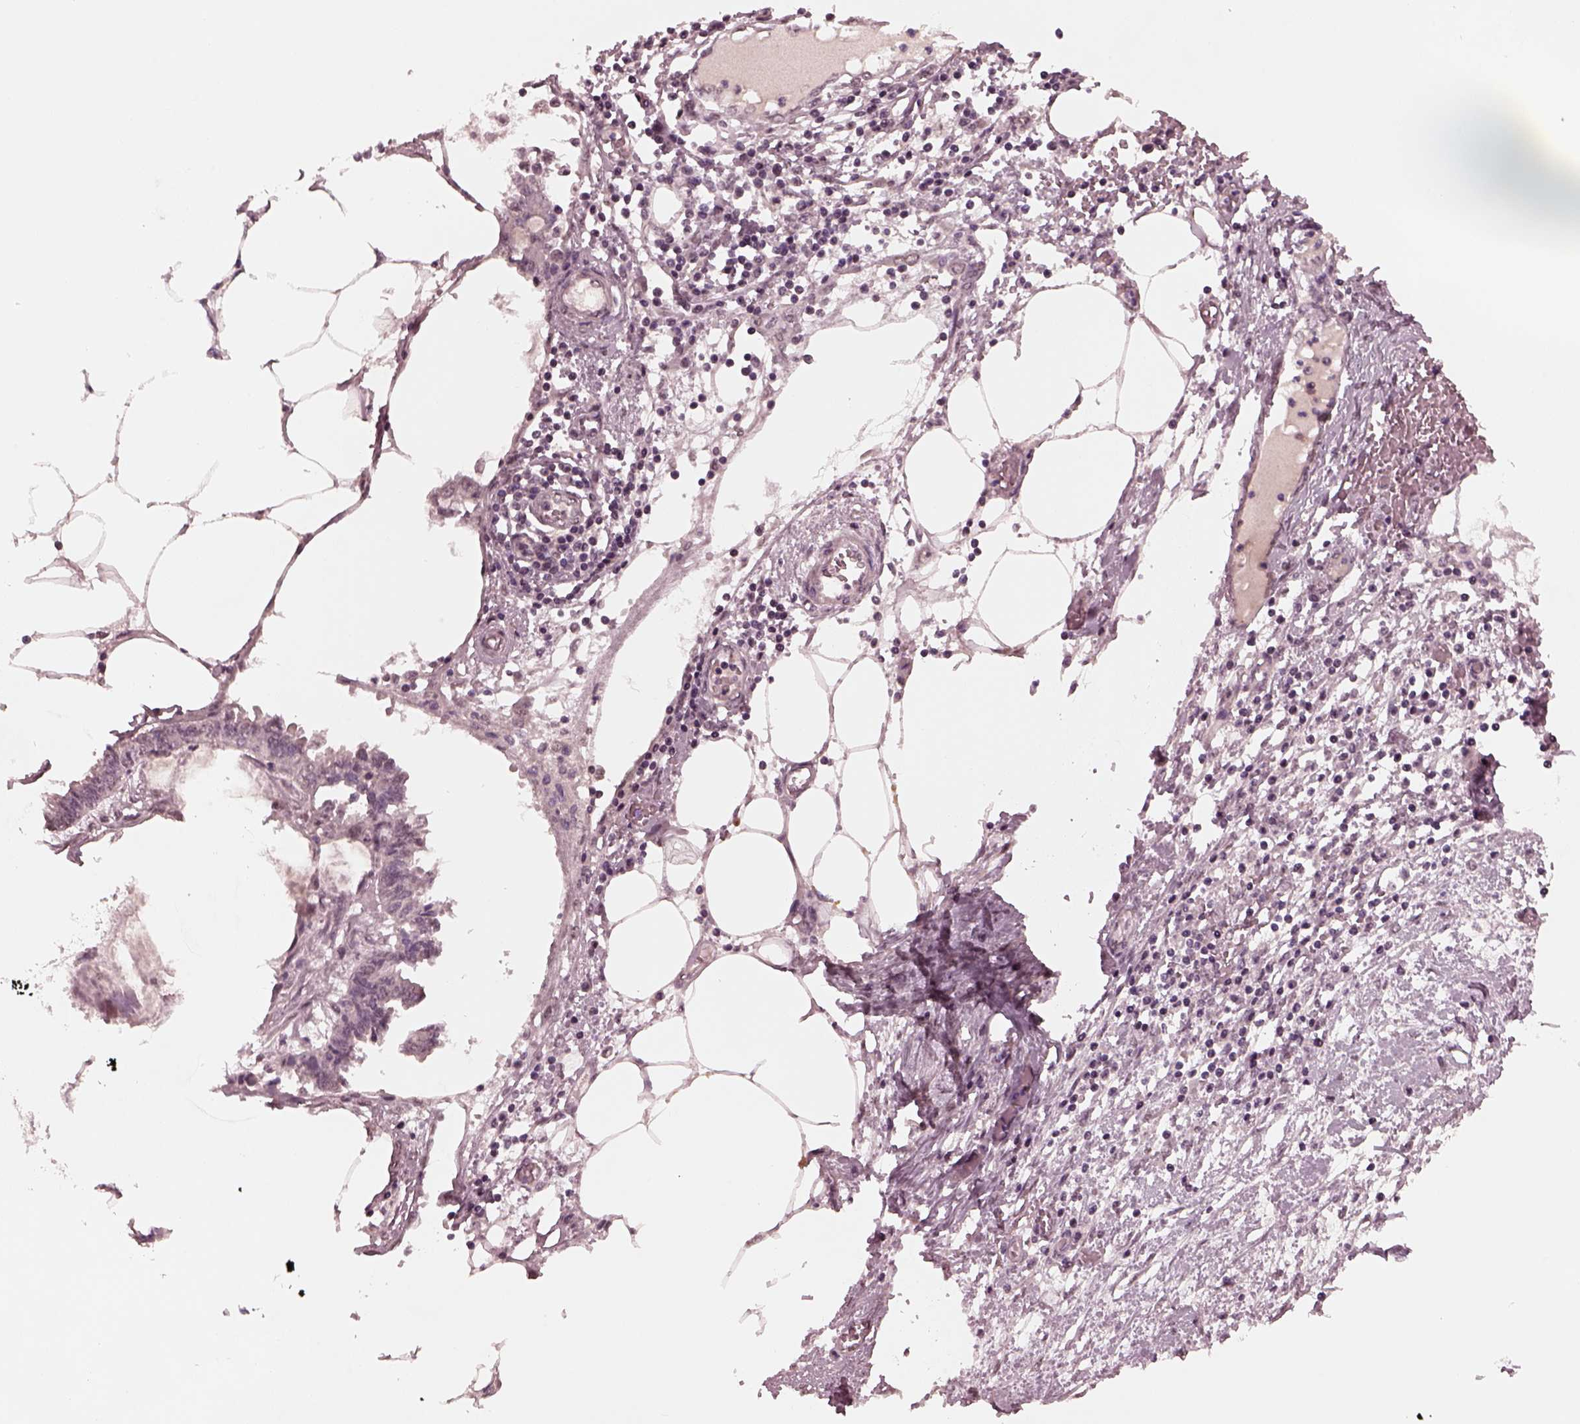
{"staining": {"intensity": "negative", "quantity": "none", "location": "none"}, "tissue": "endometrial cancer", "cell_type": "Tumor cells", "image_type": "cancer", "snomed": [{"axis": "morphology", "description": "Adenocarcinoma, NOS"}, {"axis": "morphology", "description": "Adenocarcinoma, metastatic, NOS"}, {"axis": "topography", "description": "Adipose tissue"}, {"axis": "topography", "description": "Endometrium"}], "caption": "The image shows no significant staining in tumor cells of endometrial cancer.", "gene": "NAP1L5", "patient": {"sex": "female", "age": 67}}